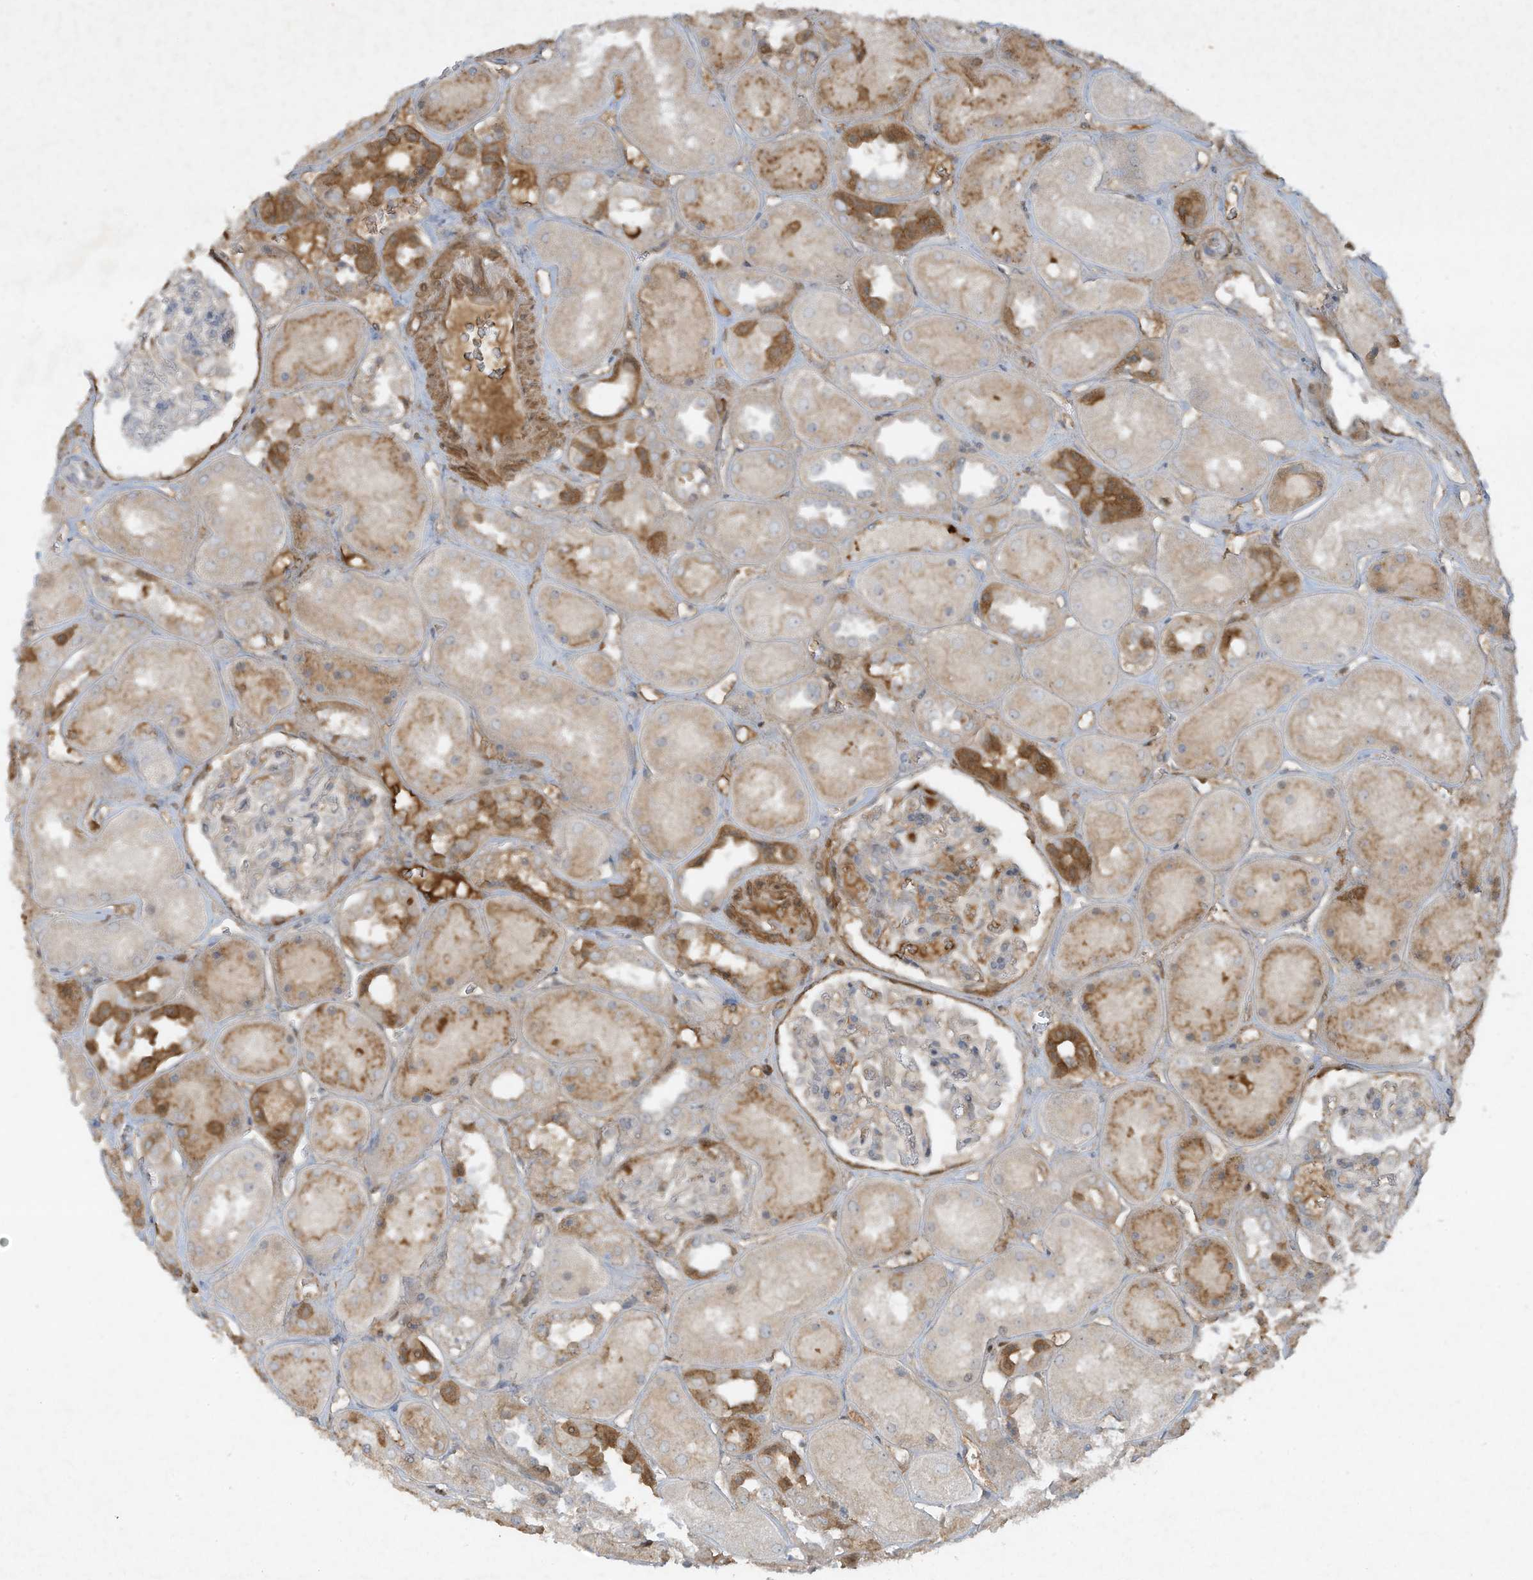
{"staining": {"intensity": "moderate", "quantity": "<25%", "location": "cytoplasmic/membranous"}, "tissue": "kidney", "cell_type": "Cells in glomeruli", "image_type": "normal", "snomed": [{"axis": "morphology", "description": "Normal tissue, NOS"}, {"axis": "topography", "description": "Kidney"}], "caption": "This is an image of immunohistochemistry (IHC) staining of unremarkable kidney, which shows moderate staining in the cytoplasmic/membranous of cells in glomeruli.", "gene": "FETUB", "patient": {"sex": "male", "age": 70}}